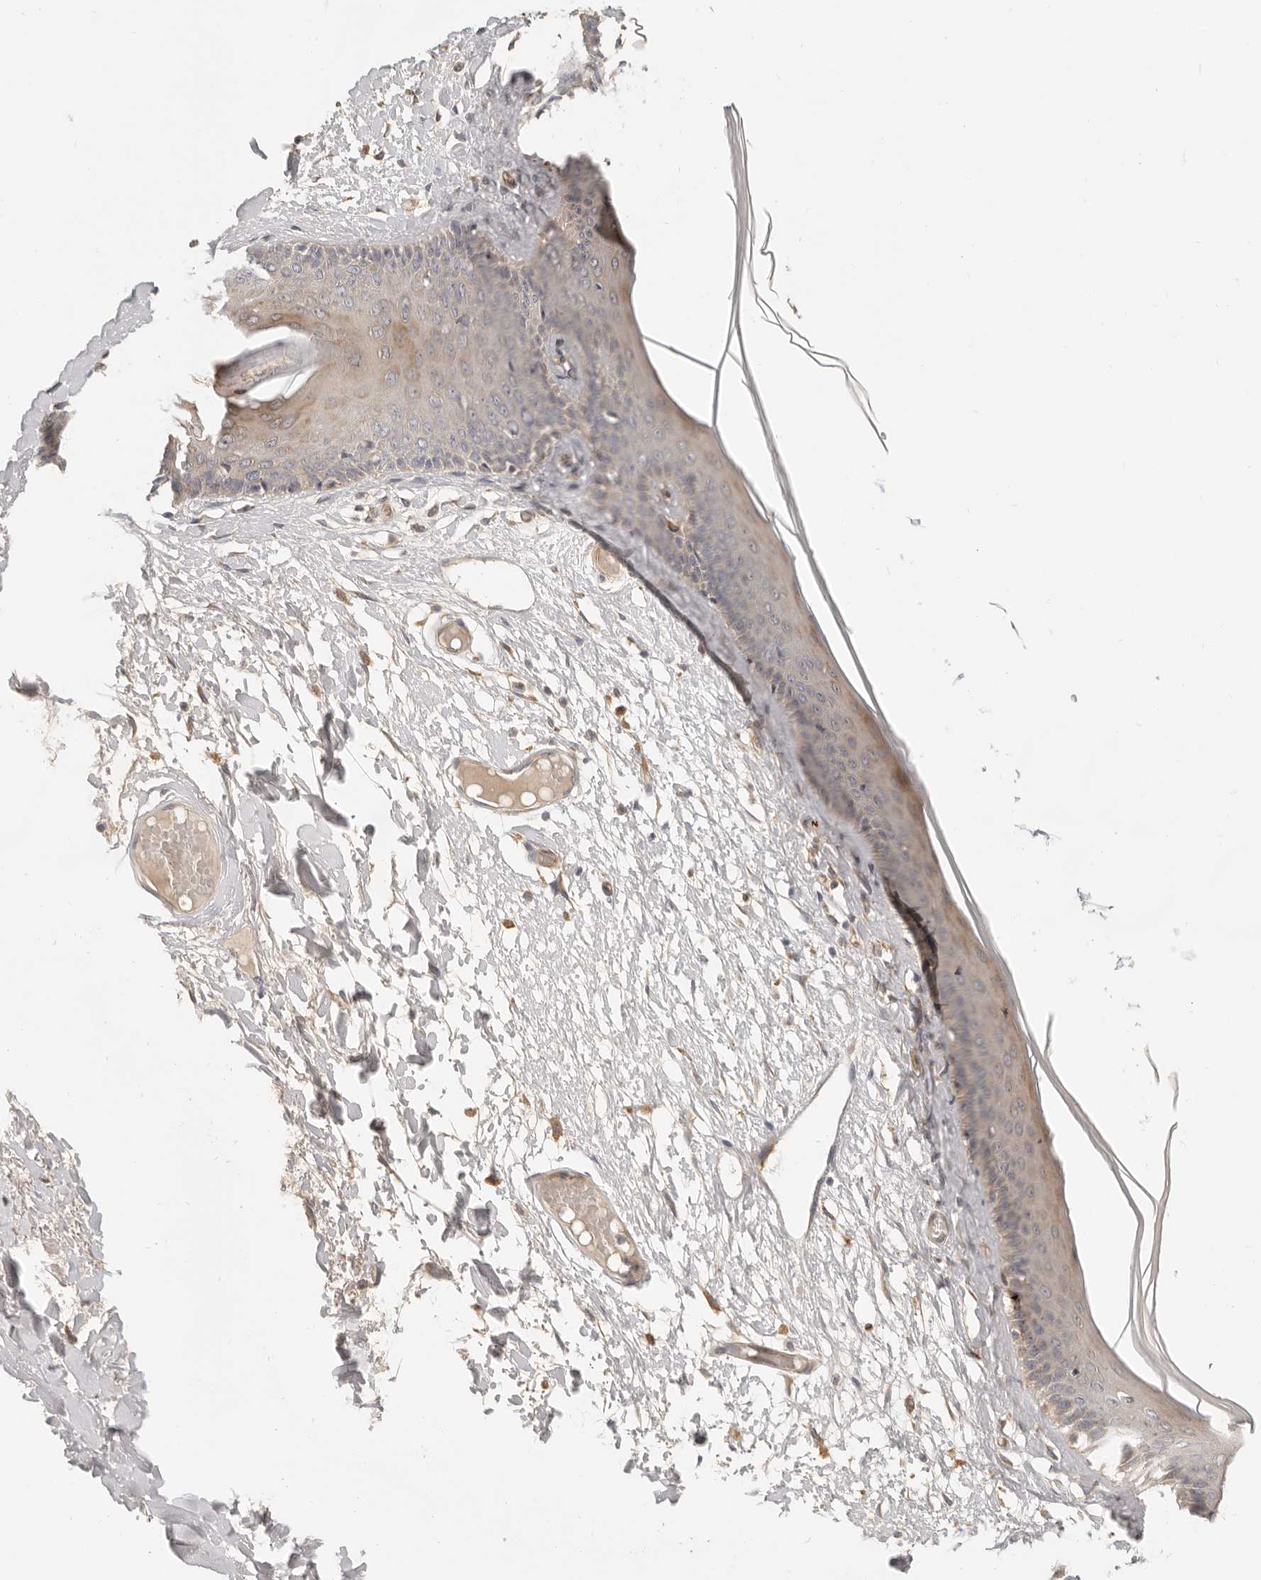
{"staining": {"intensity": "moderate", "quantity": "<25%", "location": "cytoplasmic/membranous"}, "tissue": "skin", "cell_type": "Epidermal cells", "image_type": "normal", "snomed": [{"axis": "morphology", "description": "Normal tissue, NOS"}, {"axis": "topography", "description": "Vulva"}], "caption": "IHC staining of benign skin, which displays low levels of moderate cytoplasmic/membranous expression in approximately <25% of epidermal cells indicating moderate cytoplasmic/membranous protein staining. The staining was performed using DAB (3,3'-diaminobenzidine) (brown) for protein detection and nuclei were counterstained in hematoxylin (blue).", "gene": "SPRING1", "patient": {"sex": "female", "age": 73}}